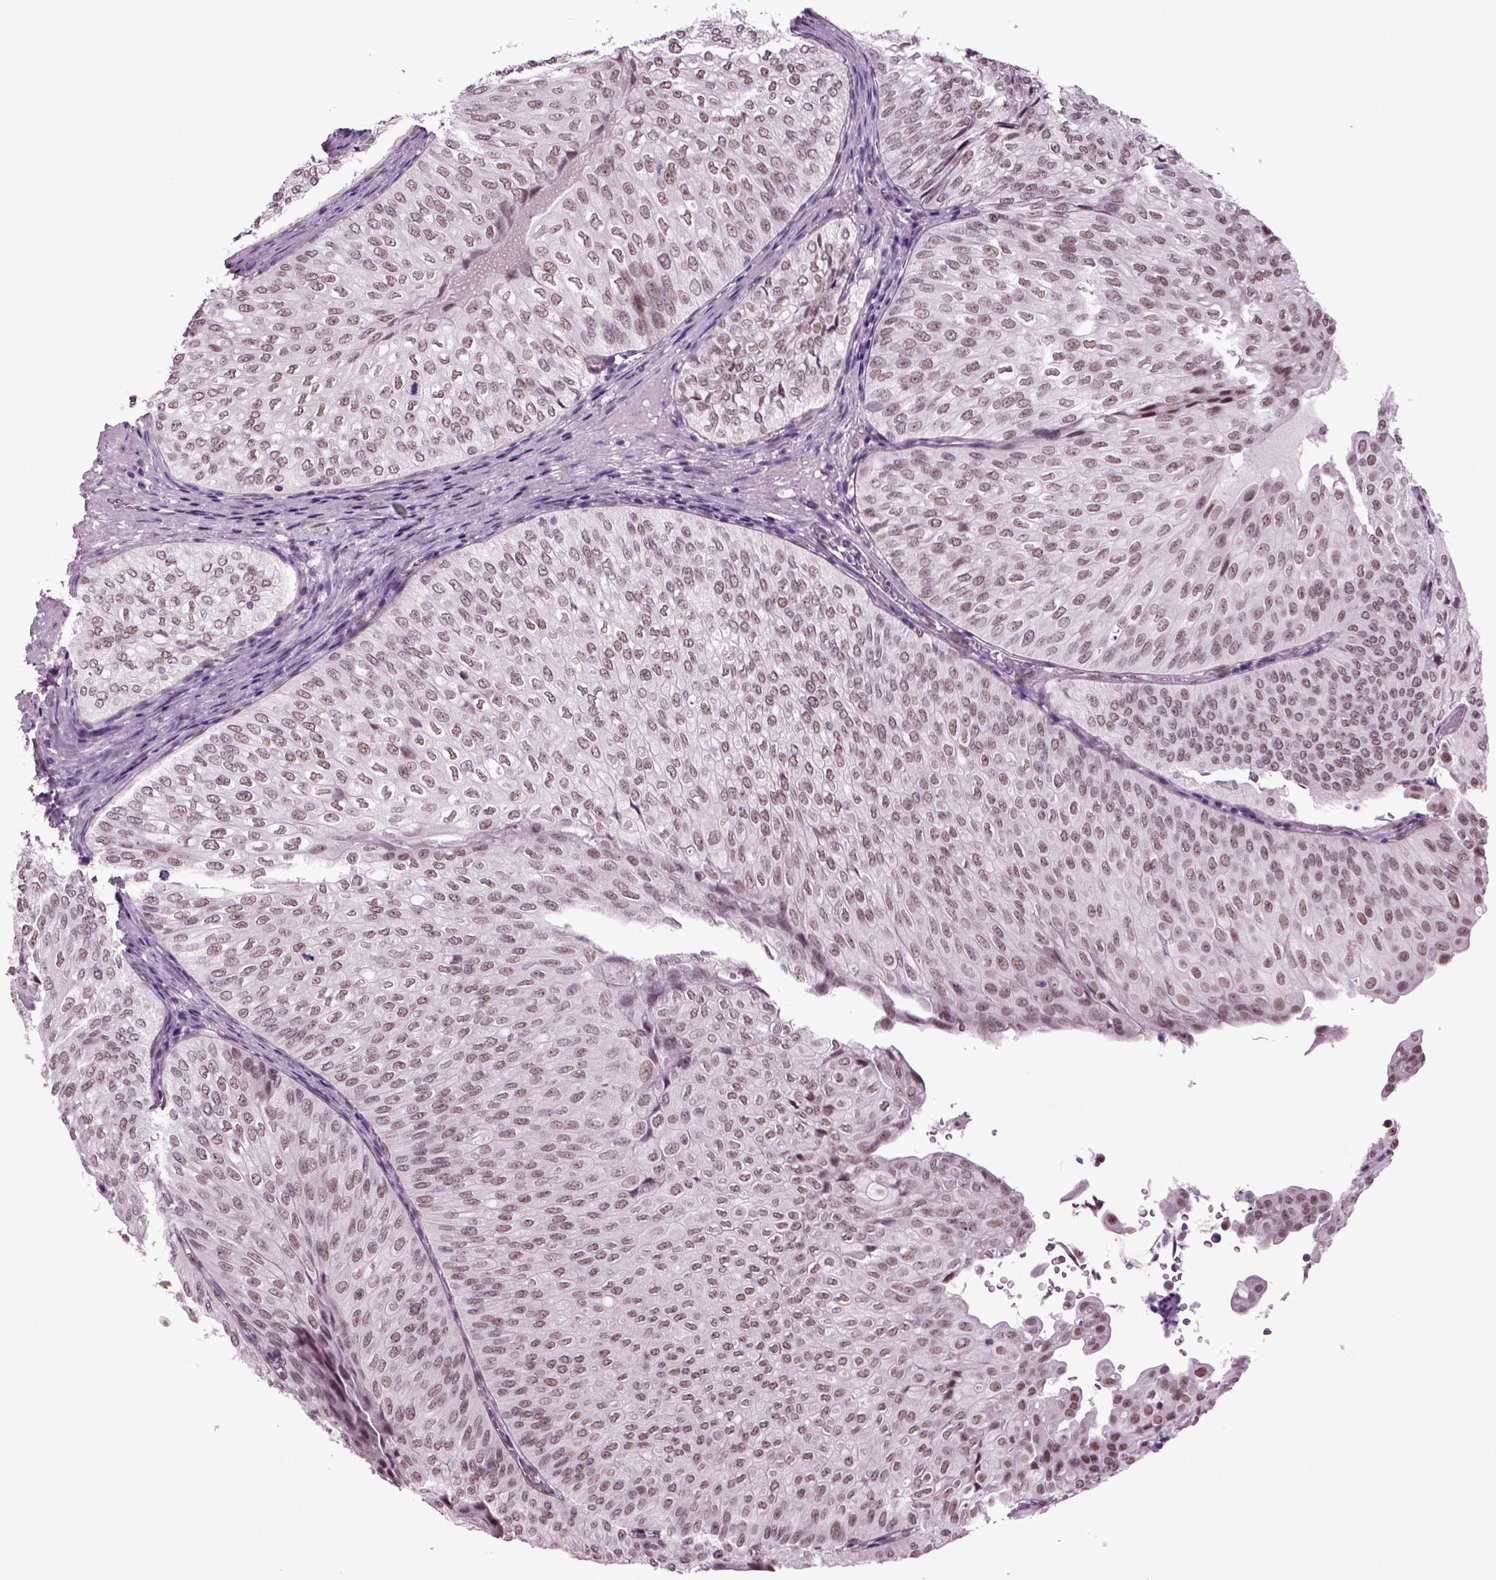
{"staining": {"intensity": "weak", "quantity": ">75%", "location": "nuclear"}, "tissue": "urothelial cancer", "cell_type": "Tumor cells", "image_type": "cancer", "snomed": [{"axis": "morphology", "description": "Urothelial carcinoma, NOS"}, {"axis": "topography", "description": "Urinary bladder"}], "caption": "Brown immunohistochemical staining in human urothelial cancer displays weak nuclear staining in about >75% of tumor cells.", "gene": "RFX3", "patient": {"sex": "male", "age": 62}}